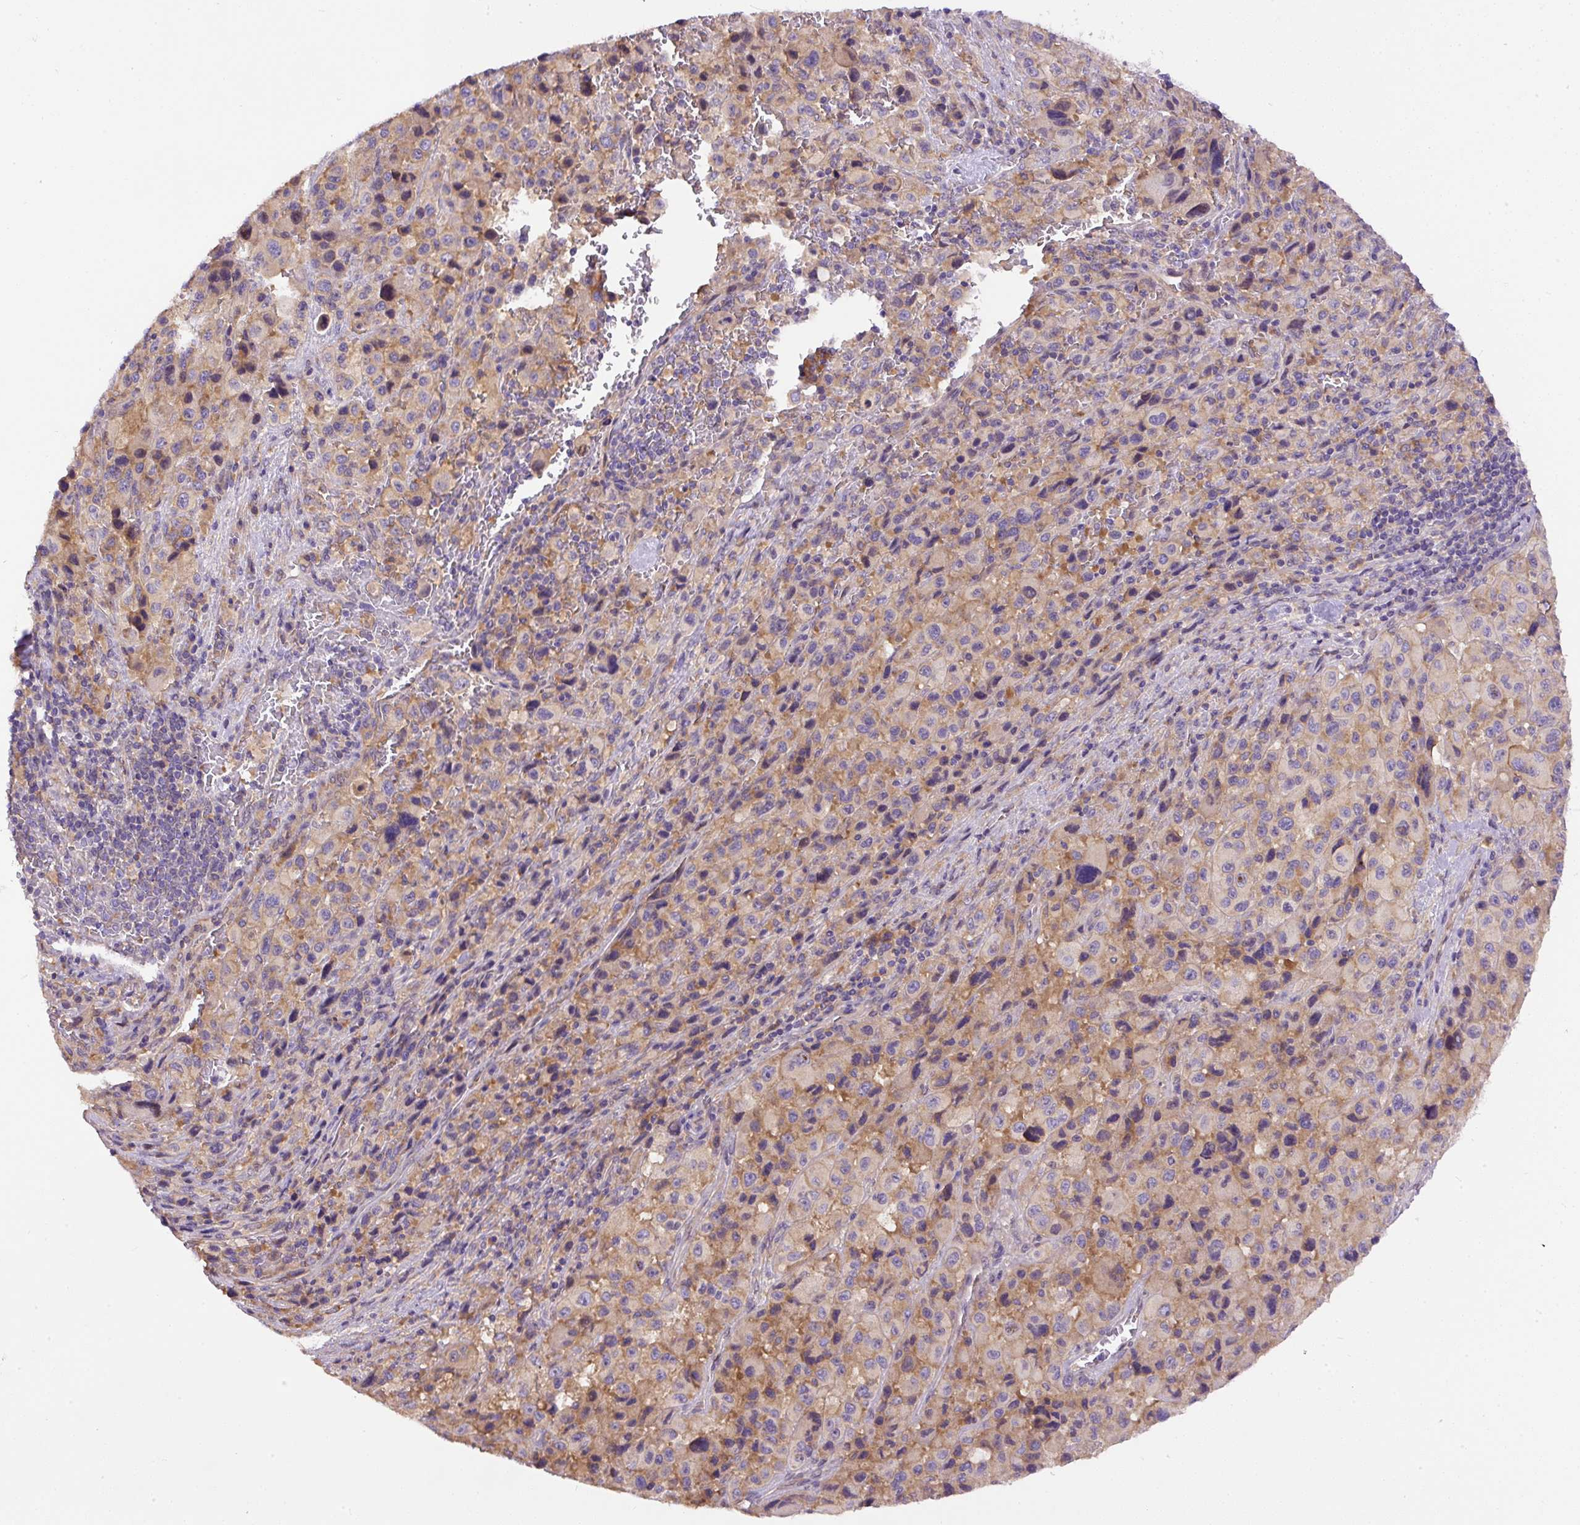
{"staining": {"intensity": "weak", "quantity": "<25%", "location": "cytoplasmic/membranous"}, "tissue": "melanoma", "cell_type": "Tumor cells", "image_type": "cancer", "snomed": [{"axis": "morphology", "description": "Malignant melanoma, Metastatic site"}, {"axis": "topography", "description": "Lymph node"}], "caption": "A photomicrograph of melanoma stained for a protein exhibits no brown staining in tumor cells.", "gene": "DAPK1", "patient": {"sex": "female", "age": 65}}